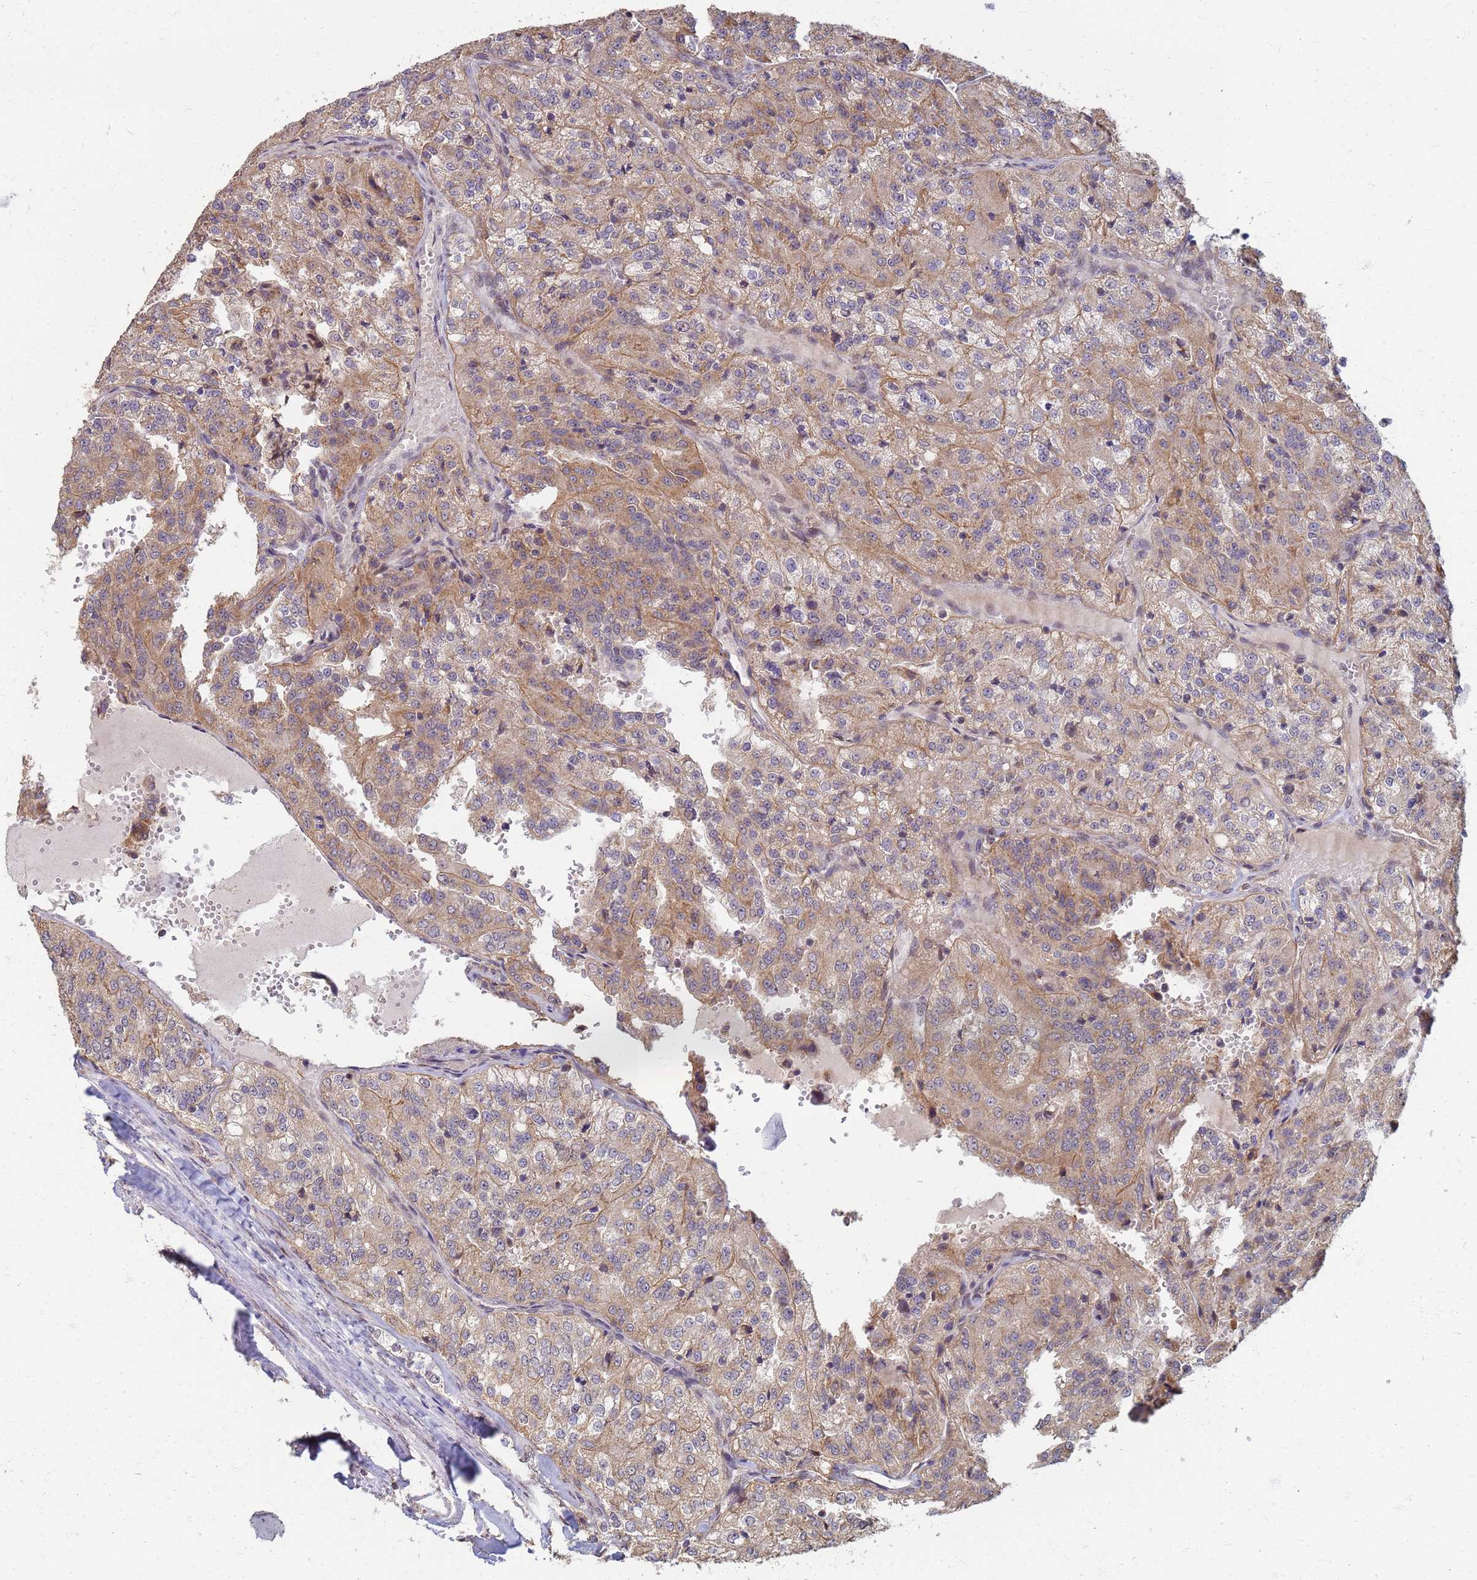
{"staining": {"intensity": "weak", "quantity": ">75%", "location": "cytoplasmic/membranous"}, "tissue": "renal cancer", "cell_type": "Tumor cells", "image_type": "cancer", "snomed": [{"axis": "morphology", "description": "Adenocarcinoma, NOS"}, {"axis": "topography", "description": "Kidney"}], "caption": "Immunohistochemical staining of human renal cancer exhibits low levels of weak cytoplasmic/membranous staining in approximately >75% of tumor cells. The staining was performed using DAB to visualize the protein expression in brown, while the nuclei were stained in blue with hematoxylin (Magnification: 20x).", "gene": "ITGB4", "patient": {"sex": "female", "age": 63}}